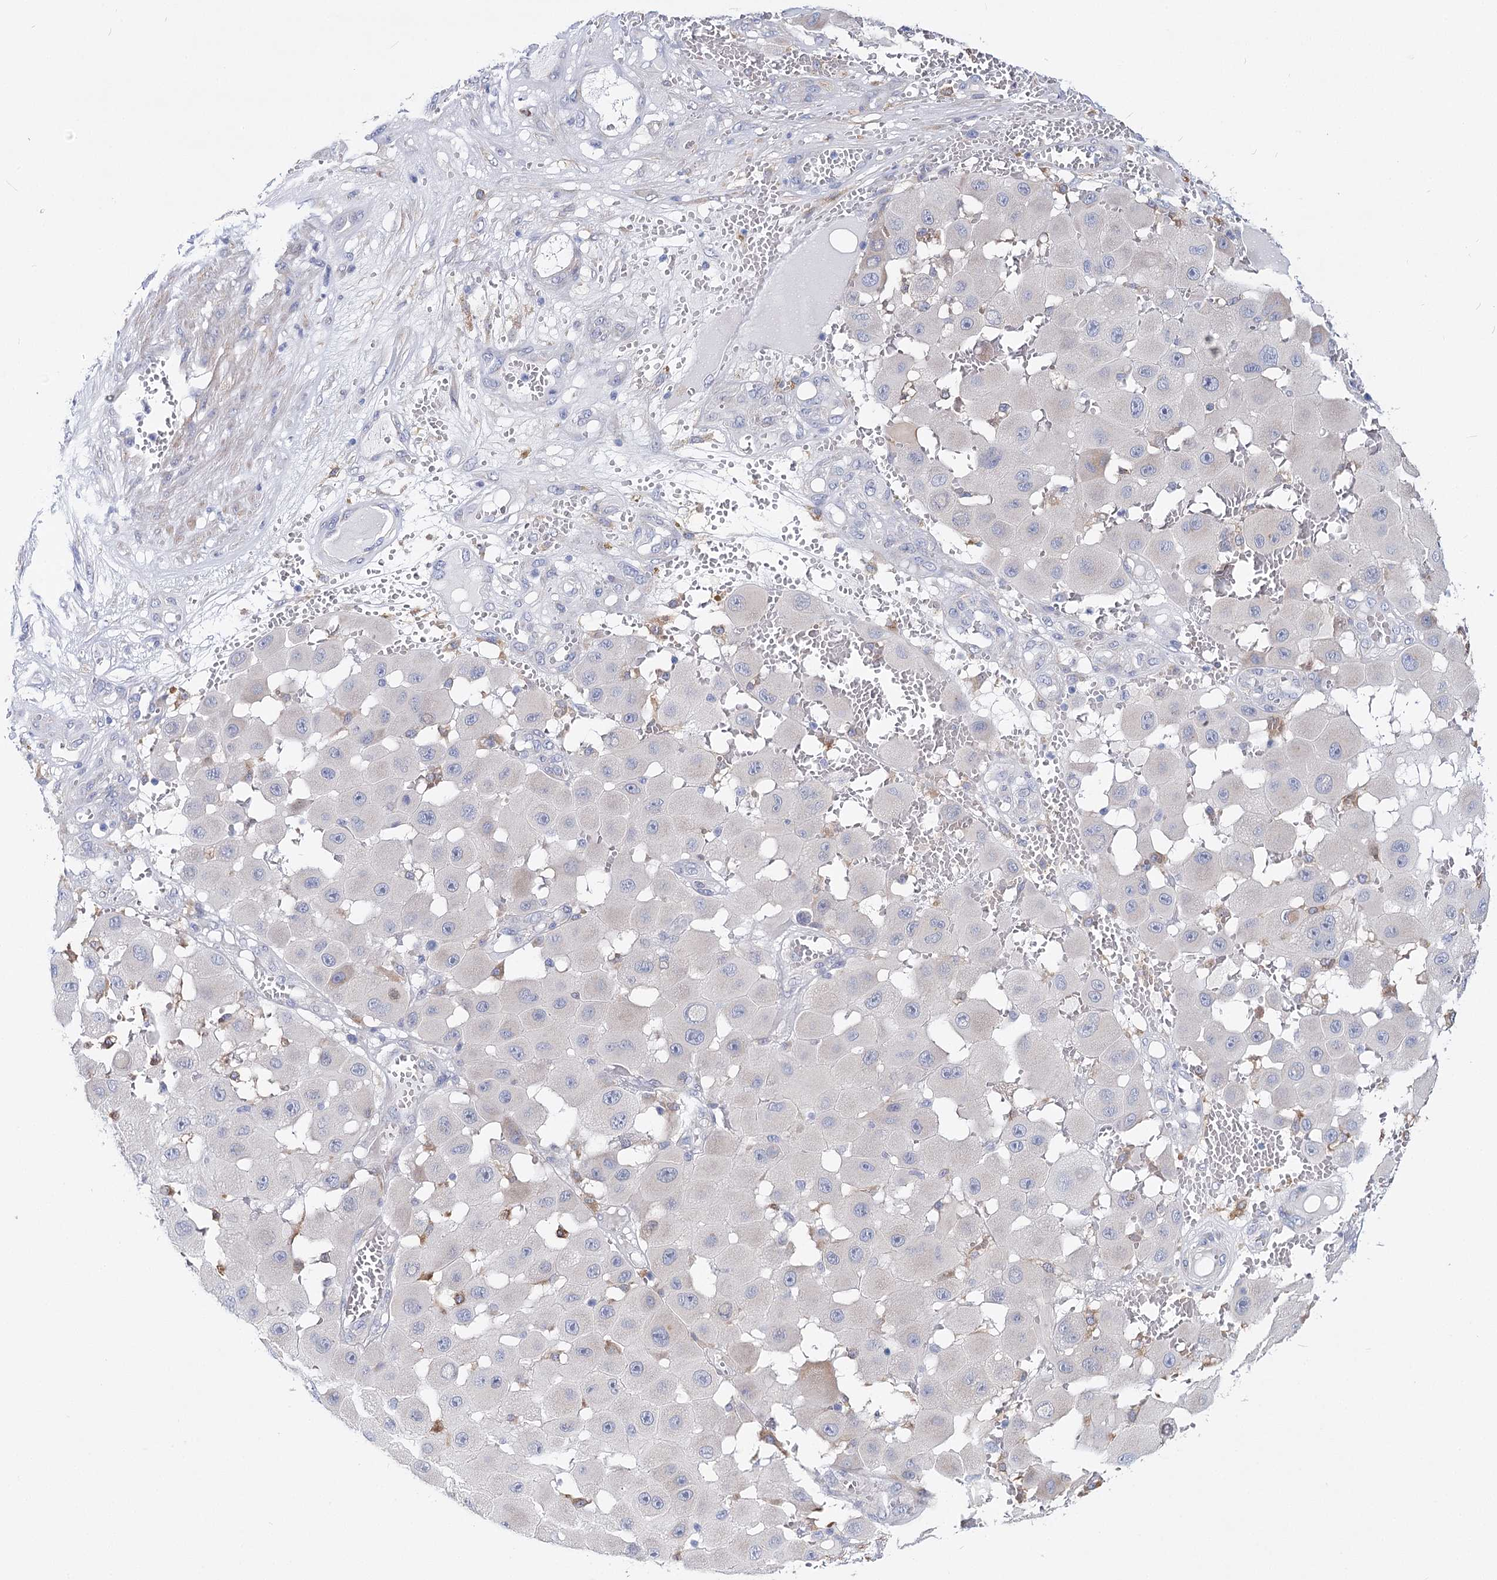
{"staining": {"intensity": "negative", "quantity": "none", "location": "none"}, "tissue": "melanoma", "cell_type": "Tumor cells", "image_type": "cancer", "snomed": [{"axis": "morphology", "description": "Malignant melanoma, NOS"}, {"axis": "topography", "description": "Skin"}], "caption": "This is an immunohistochemistry histopathology image of melanoma. There is no expression in tumor cells.", "gene": "TEX12", "patient": {"sex": "female", "age": 81}}